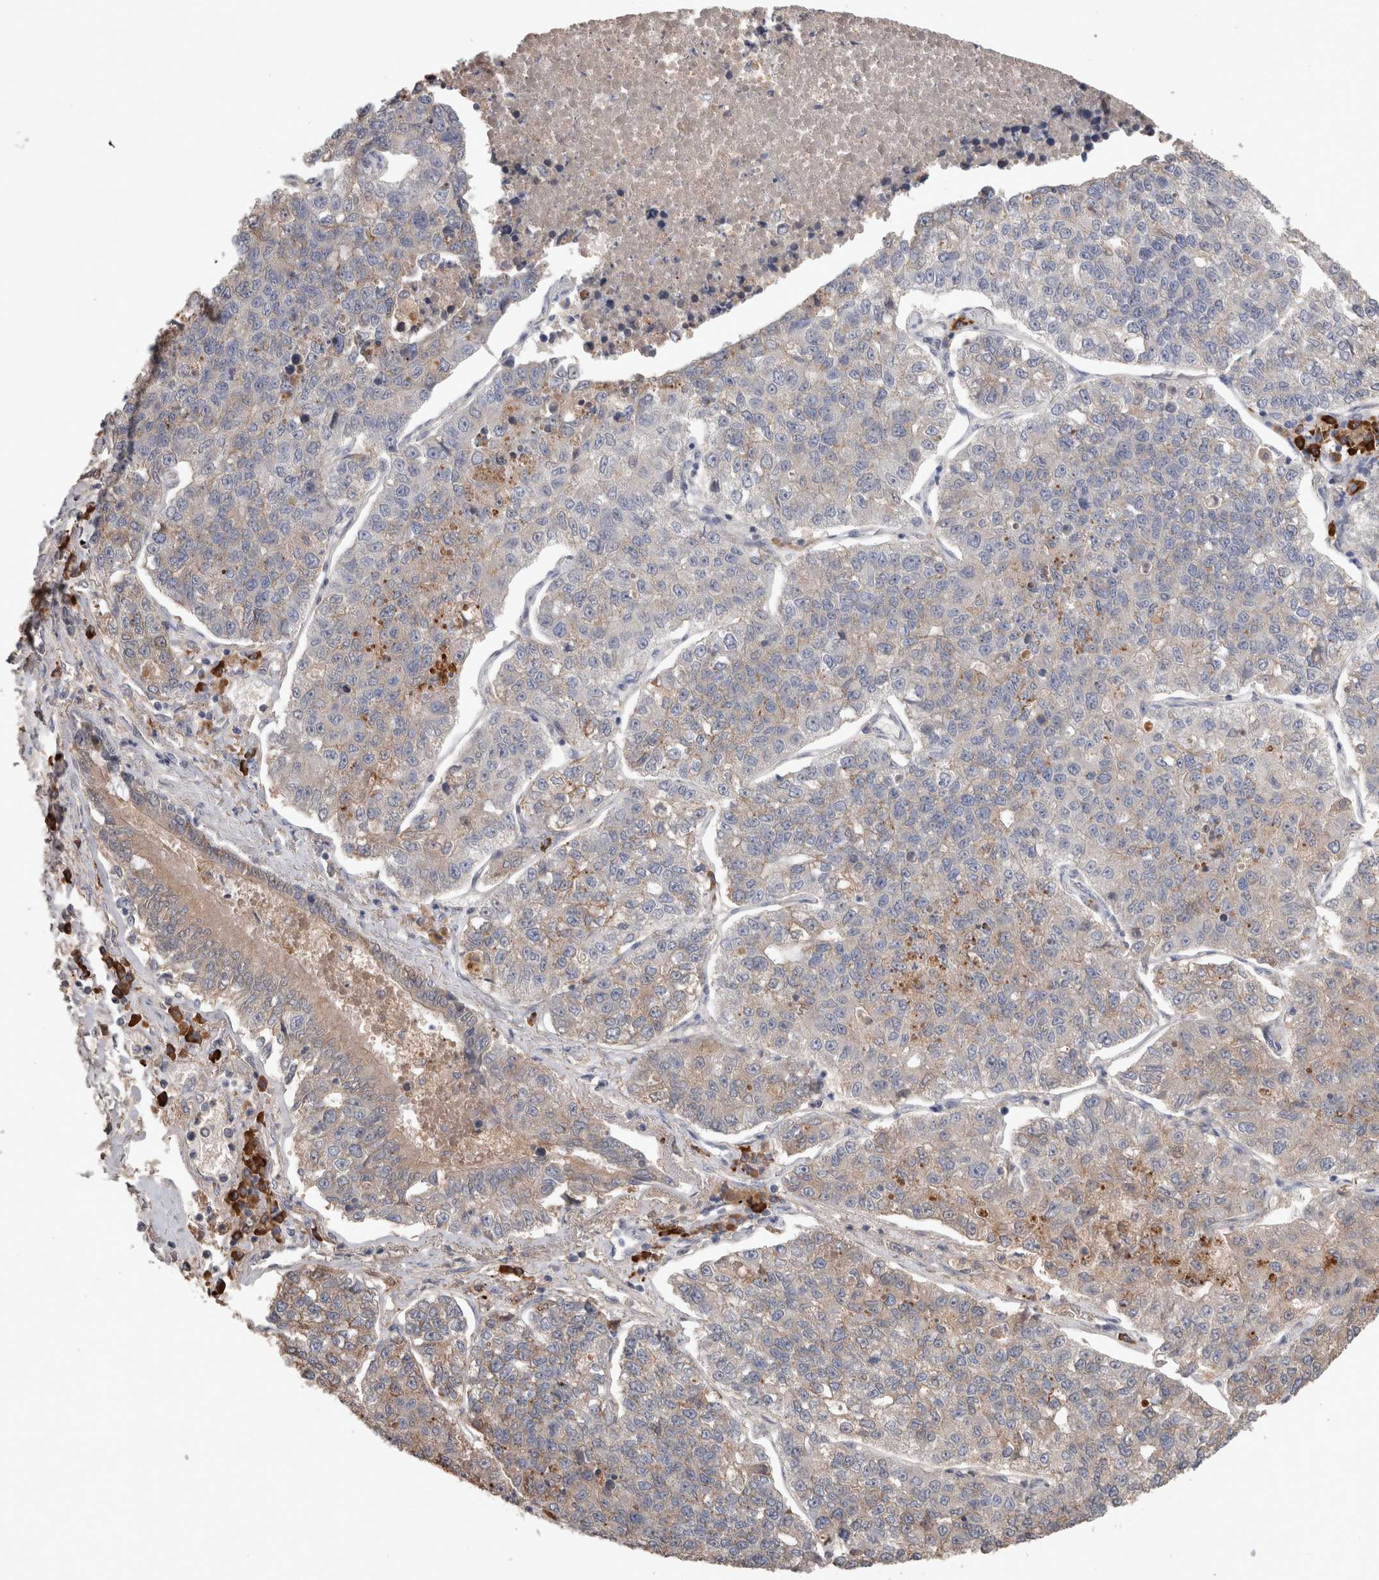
{"staining": {"intensity": "weak", "quantity": "25%-75%", "location": "cytoplasmic/membranous"}, "tissue": "lung cancer", "cell_type": "Tumor cells", "image_type": "cancer", "snomed": [{"axis": "morphology", "description": "Adenocarcinoma, NOS"}, {"axis": "topography", "description": "Lung"}], "caption": "A brown stain shows weak cytoplasmic/membranous positivity of a protein in lung cancer (adenocarcinoma) tumor cells. (Stains: DAB in brown, nuclei in blue, Microscopy: brightfield microscopy at high magnification).", "gene": "PPP3CC", "patient": {"sex": "male", "age": 49}}